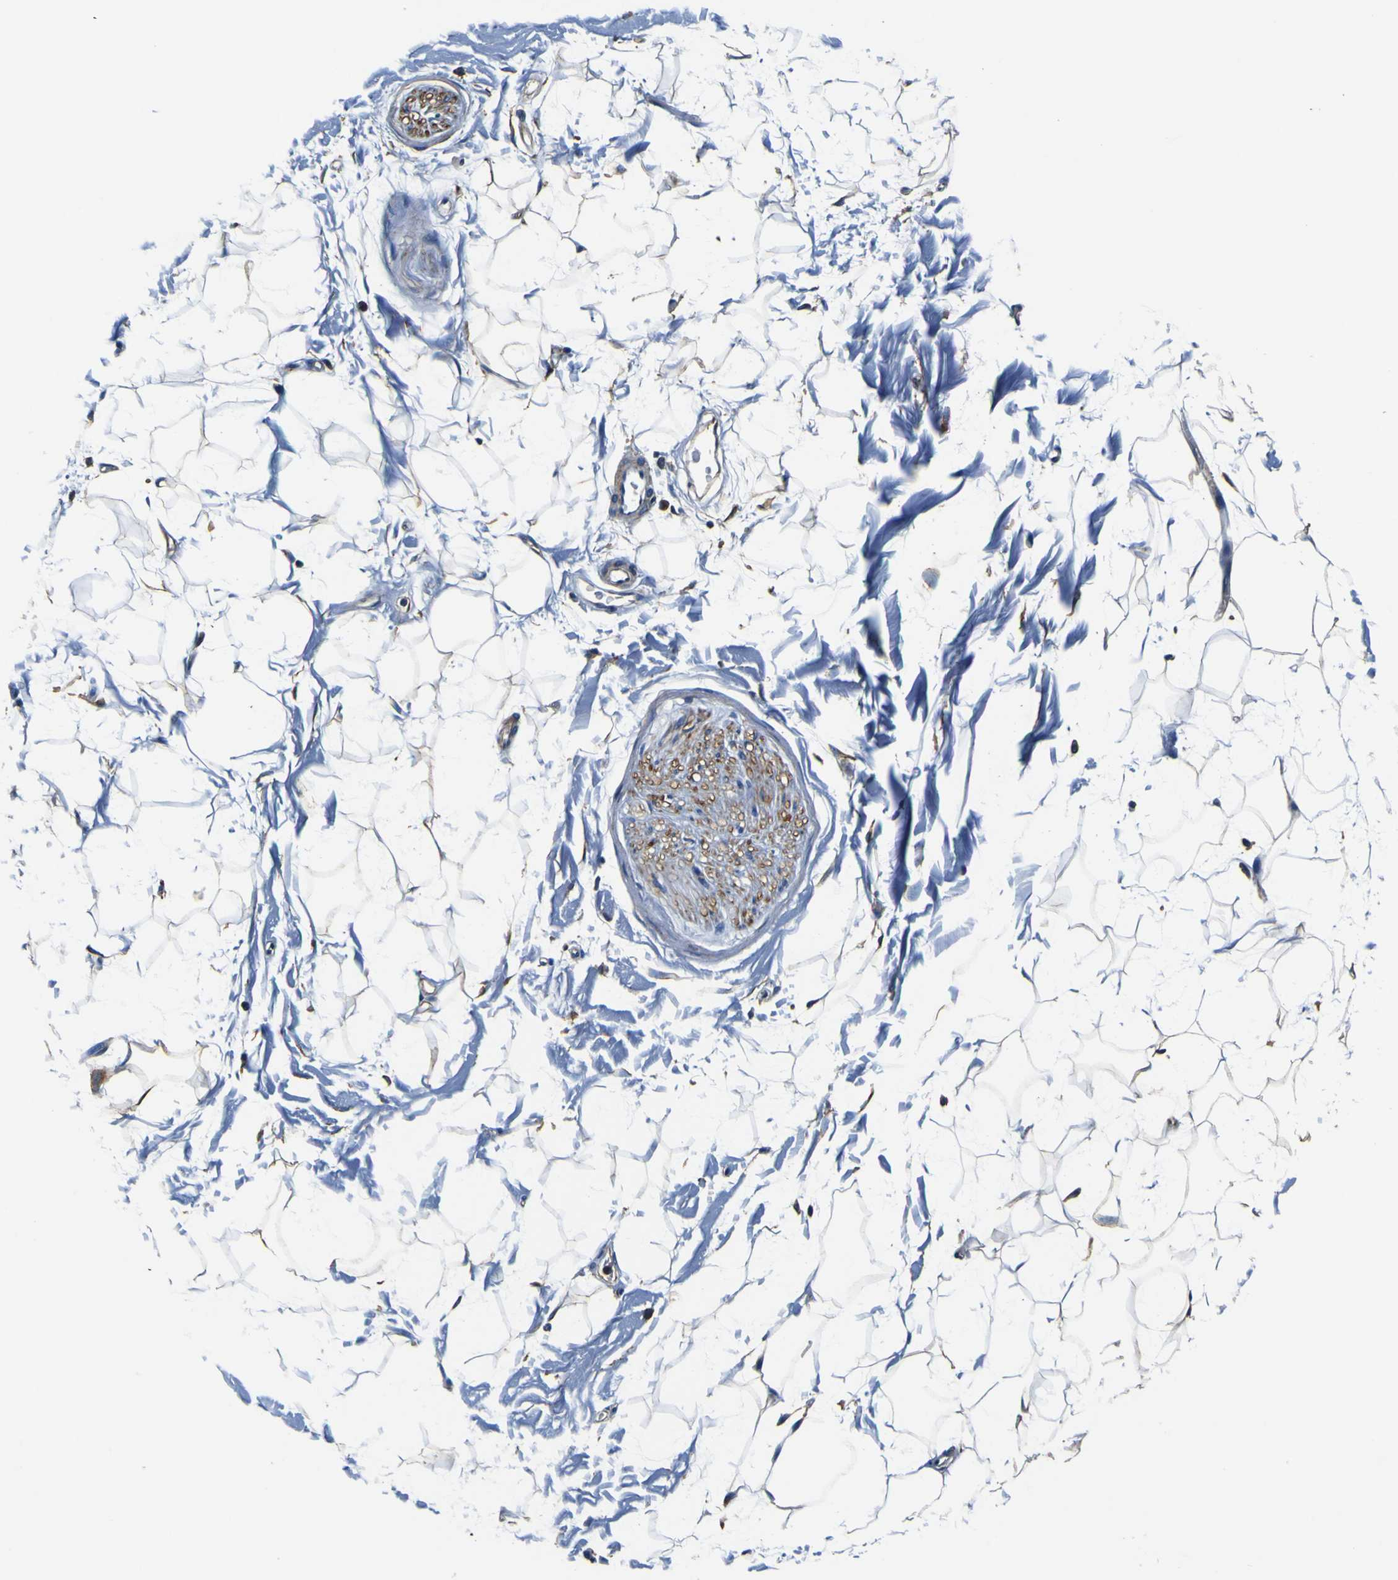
{"staining": {"intensity": "weak", "quantity": ">75%", "location": "cytoplasmic/membranous"}, "tissue": "adipose tissue", "cell_type": "Adipocytes", "image_type": "normal", "snomed": [{"axis": "morphology", "description": "Normal tissue, NOS"}, {"axis": "topography", "description": "Soft tissue"}], "caption": "Immunohistochemistry photomicrograph of normal adipose tissue stained for a protein (brown), which exhibits low levels of weak cytoplasmic/membranous staining in about >75% of adipocytes.", "gene": "TUBA1B", "patient": {"sex": "male", "age": 72}}